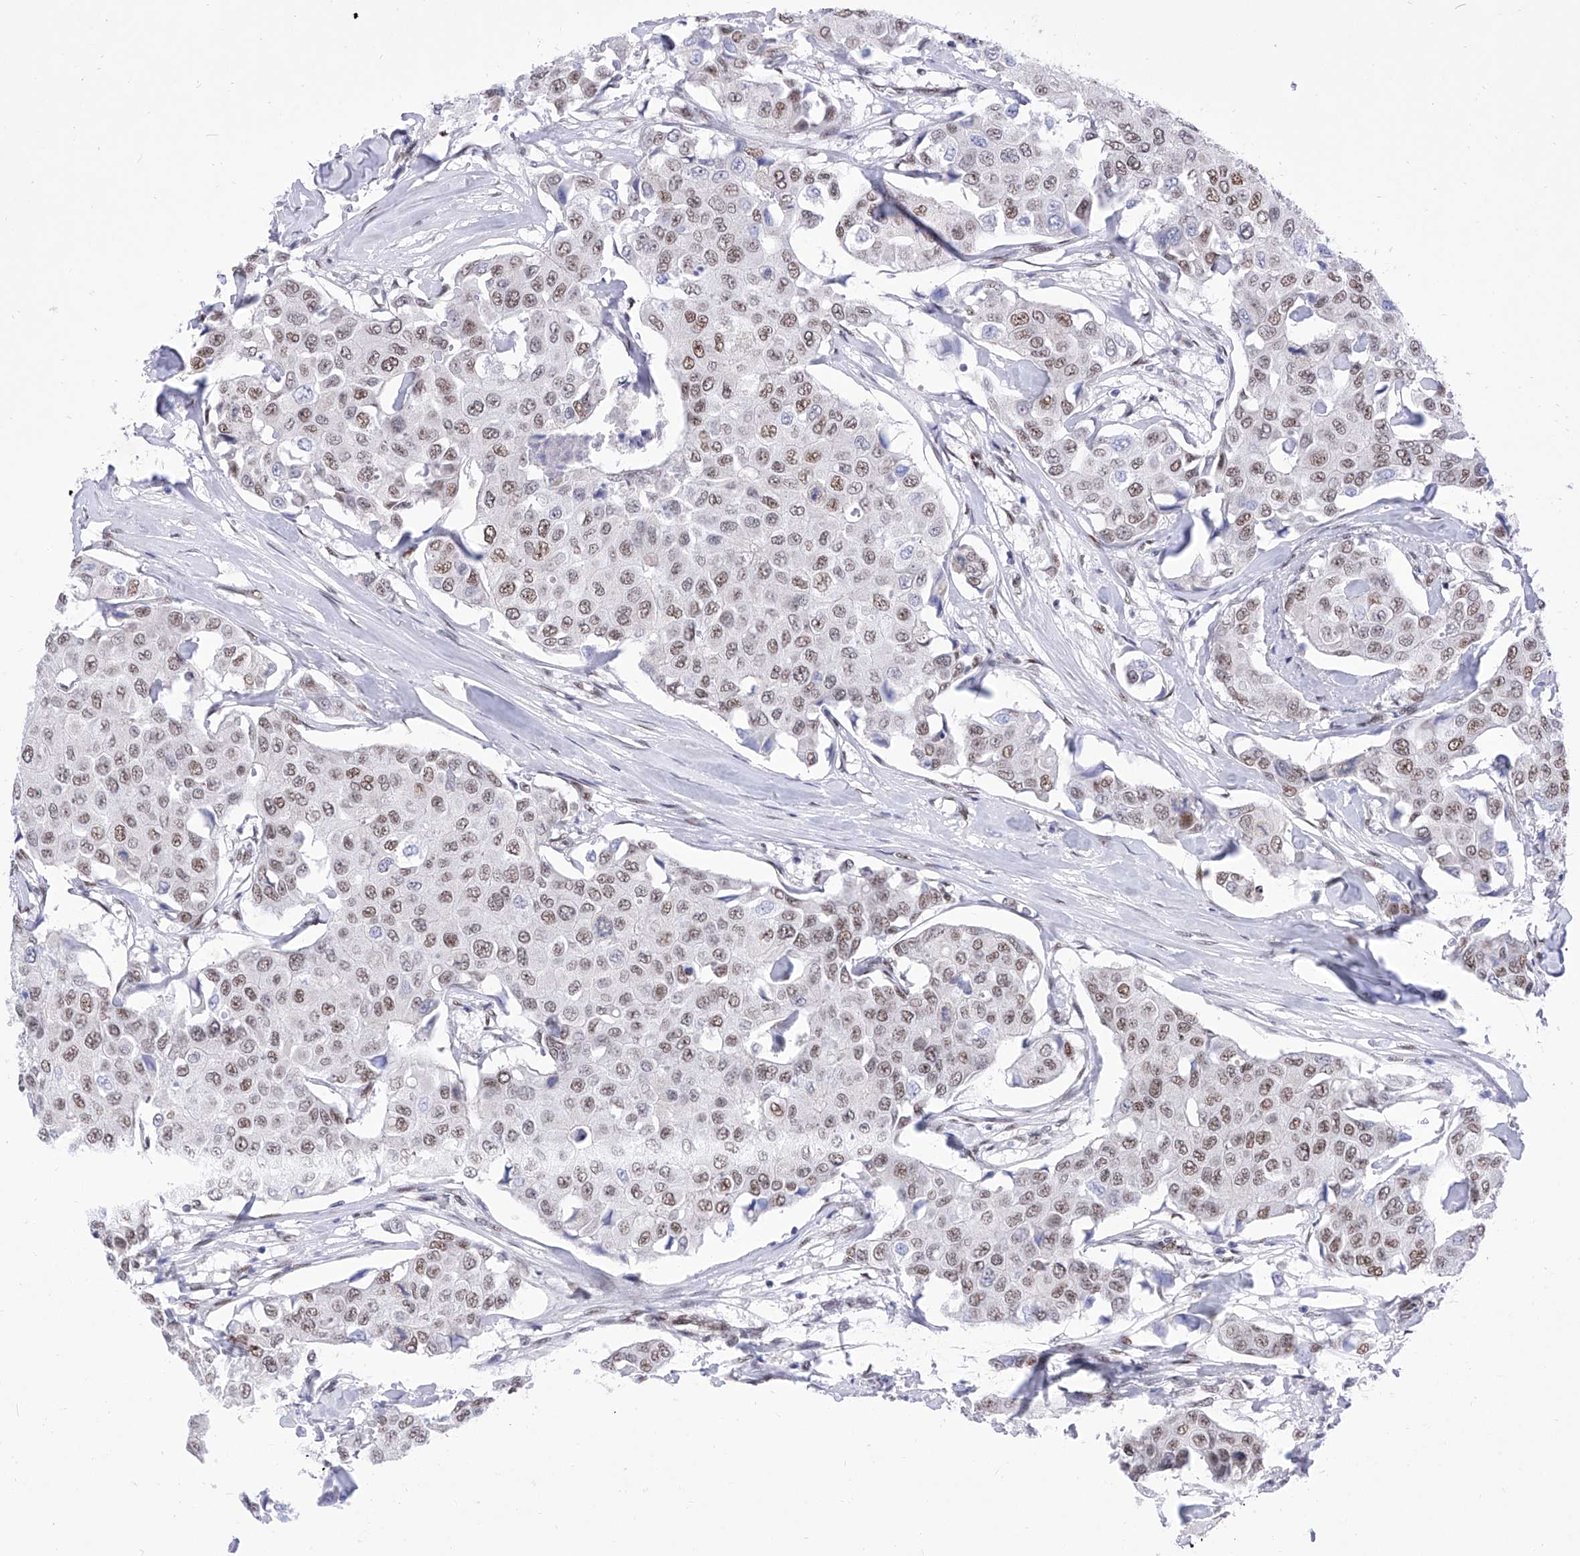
{"staining": {"intensity": "moderate", "quantity": ">75%", "location": "nuclear"}, "tissue": "breast cancer", "cell_type": "Tumor cells", "image_type": "cancer", "snomed": [{"axis": "morphology", "description": "Duct carcinoma"}, {"axis": "topography", "description": "Breast"}], "caption": "High-magnification brightfield microscopy of invasive ductal carcinoma (breast) stained with DAB (3,3'-diaminobenzidine) (brown) and counterstained with hematoxylin (blue). tumor cells exhibit moderate nuclear staining is present in approximately>75% of cells.", "gene": "ATN1", "patient": {"sex": "female", "age": 80}}